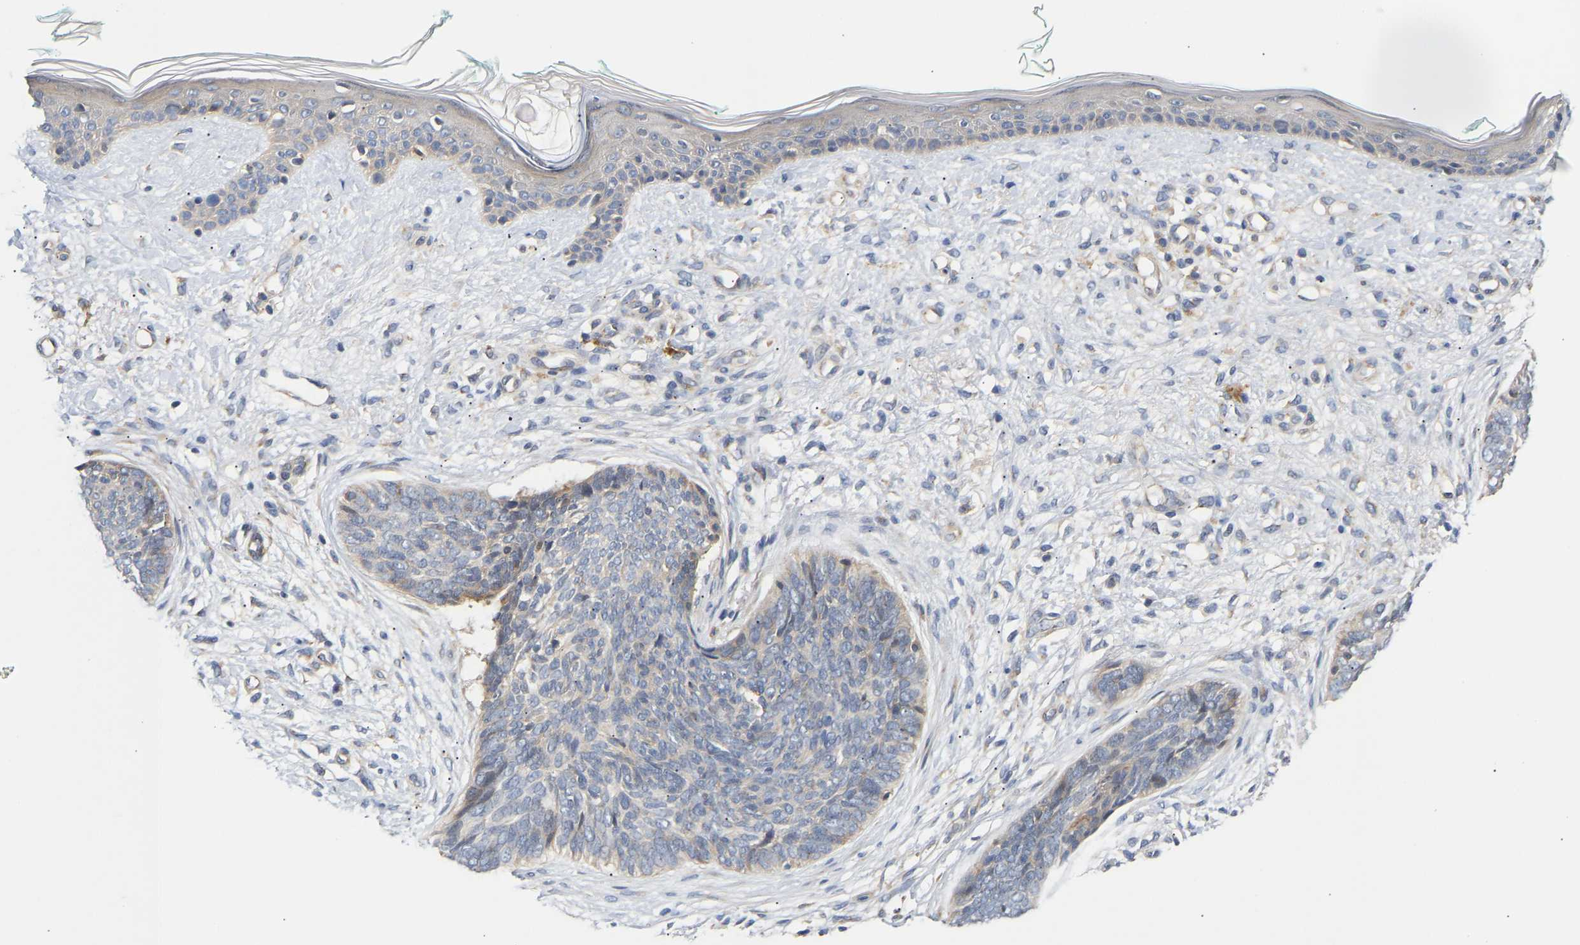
{"staining": {"intensity": "negative", "quantity": "none", "location": "none"}, "tissue": "skin cancer", "cell_type": "Tumor cells", "image_type": "cancer", "snomed": [{"axis": "morphology", "description": "Basal cell carcinoma"}, {"axis": "topography", "description": "Skin"}], "caption": "Immunohistochemical staining of human basal cell carcinoma (skin) displays no significant staining in tumor cells.", "gene": "KASH5", "patient": {"sex": "female", "age": 84}}